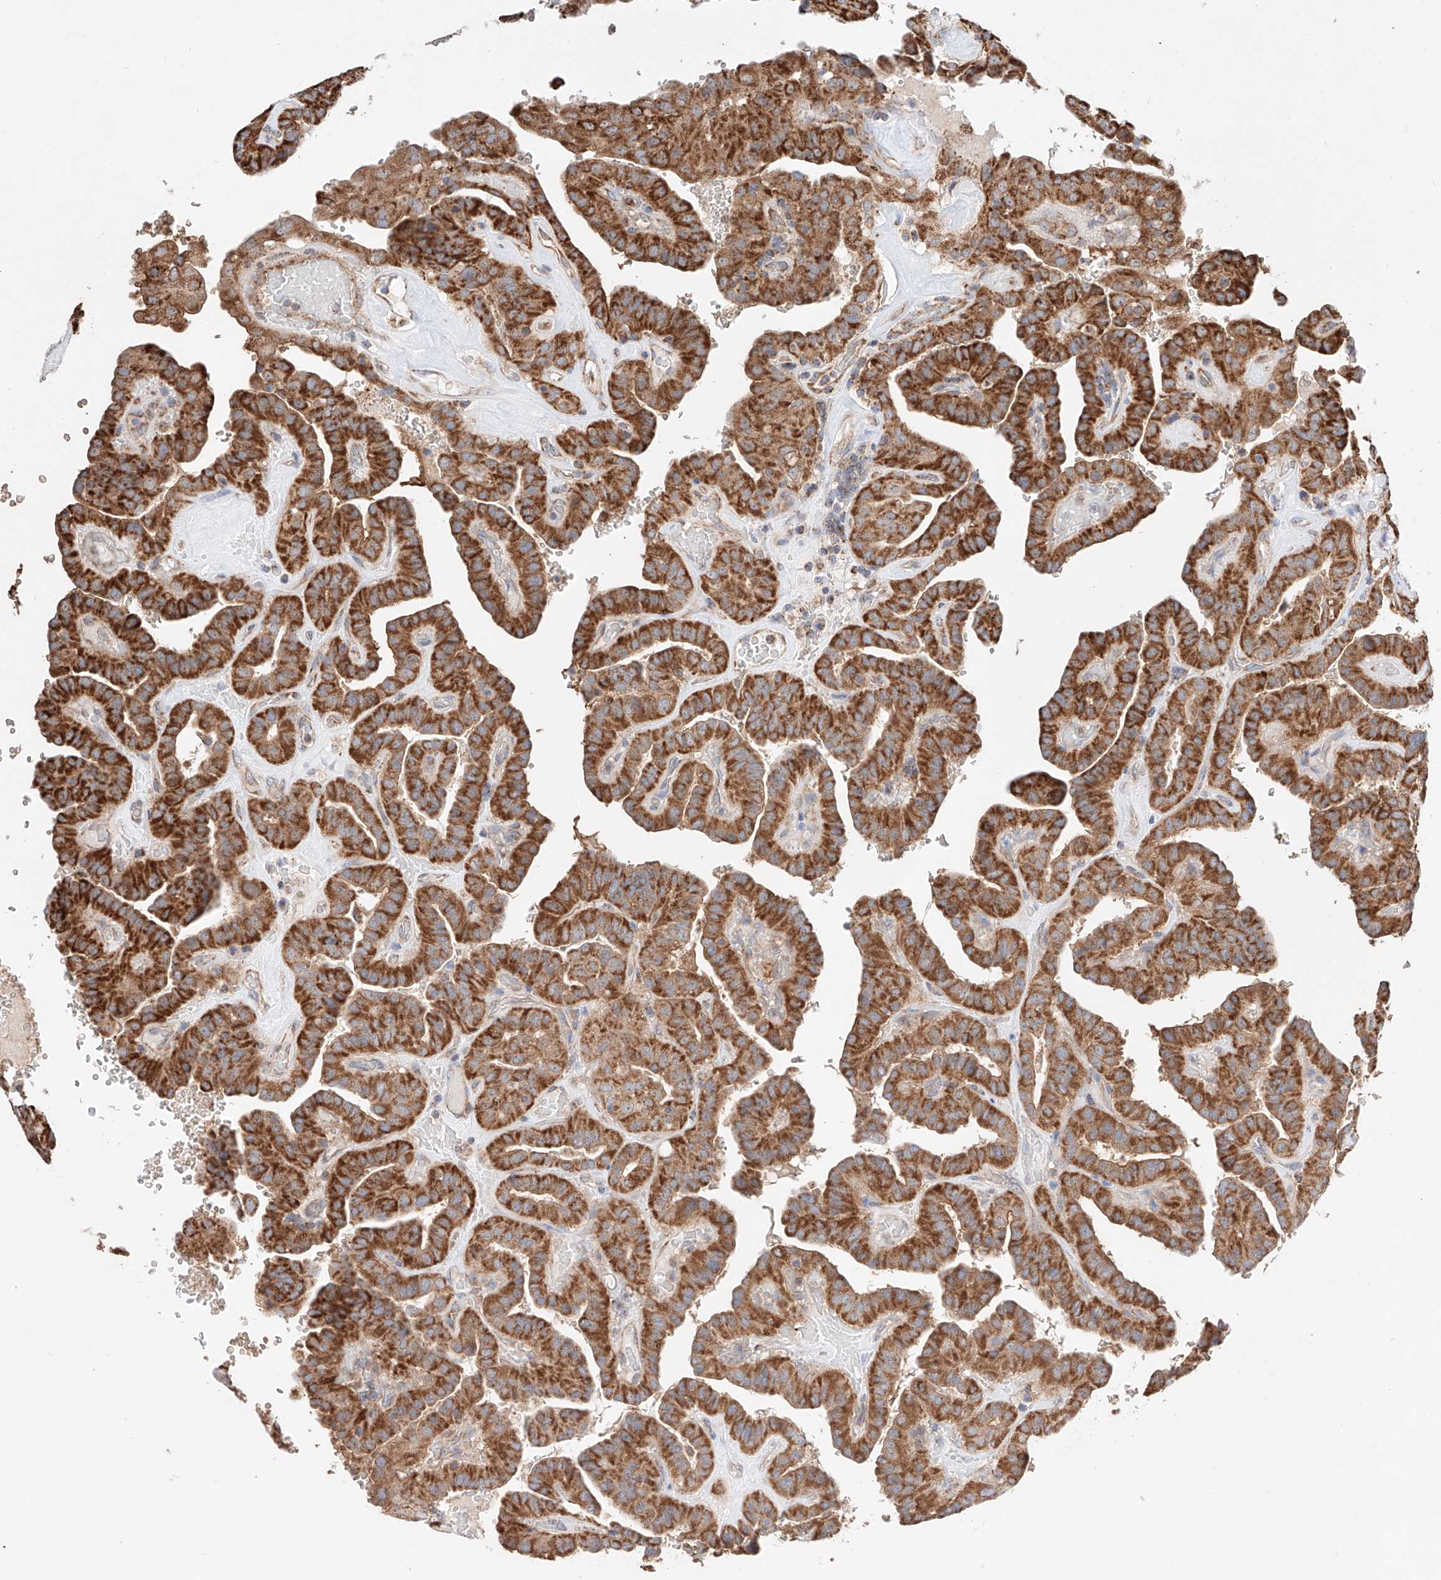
{"staining": {"intensity": "strong", "quantity": ">75%", "location": "cytoplasmic/membranous"}, "tissue": "thyroid cancer", "cell_type": "Tumor cells", "image_type": "cancer", "snomed": [{"axis": "morphology", "description": "Papillary adenocarcinoma, NOS"}, {"axis": "topography", "description": "Thyroid gland"}], "caption": "Tumor cells show strong cytoplasmic/membranous staining in approximately >75% of cells in thyroid cancer.", "gene": "KTI12", "patient": {"sex": "male", "age": 77}}